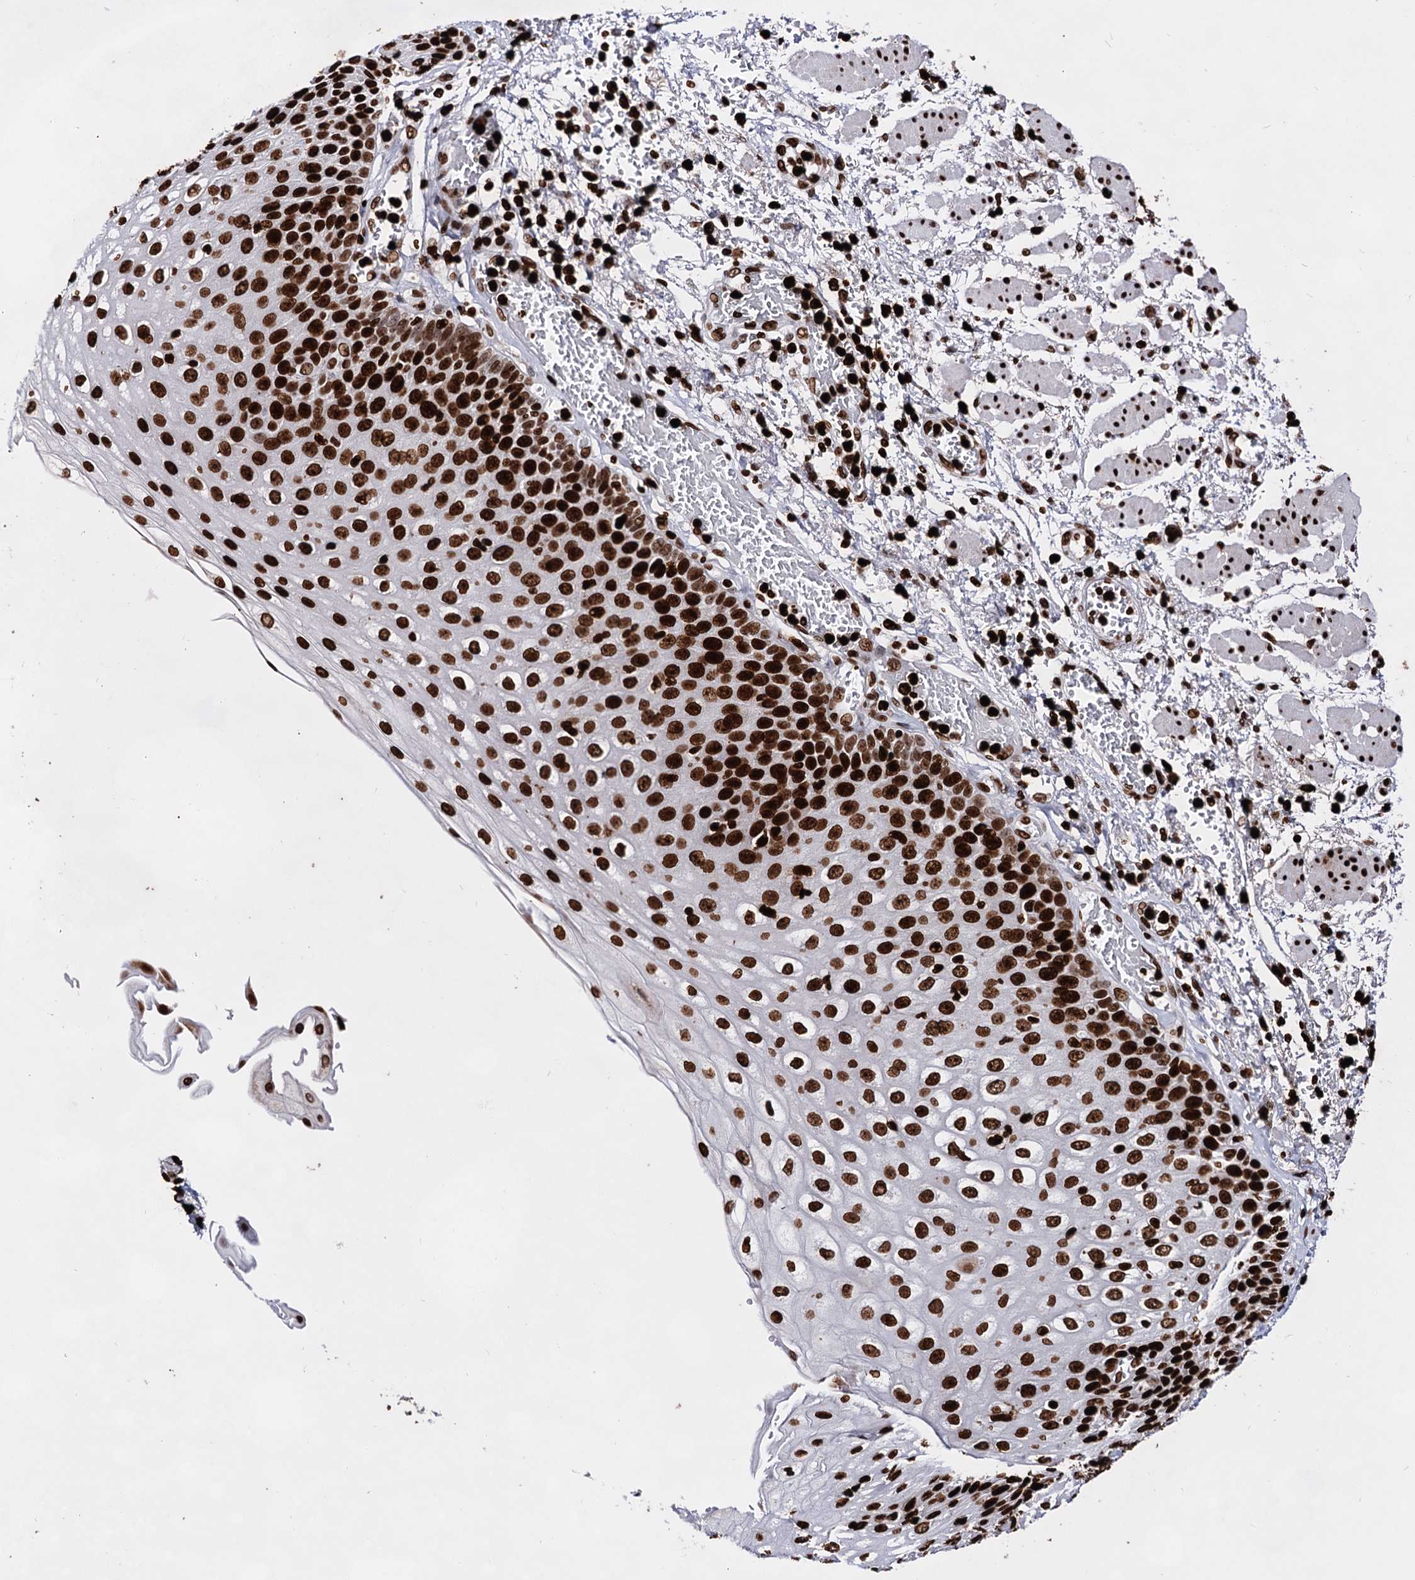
{"staining": {"intensity": "strong", "quantity": ">75%", "location": "nuclear"}, "tissue": "esophagus", "cell_type": "Squamous epithelial cells", "image_type": "normal", "snomed": [{"axis": "morphology", "description": "Normal tissue, NOS"}, {"axis": "topography", "description": "Esophagus"}], "caption": "There is high levels of strong nuclear staining in squamous epithelial cells of normal esophagus, as demonstrated by immunohistochemical staining (brown color).", "gene": "HMGB2", "patient": {"sex": "male", "age": 81}}